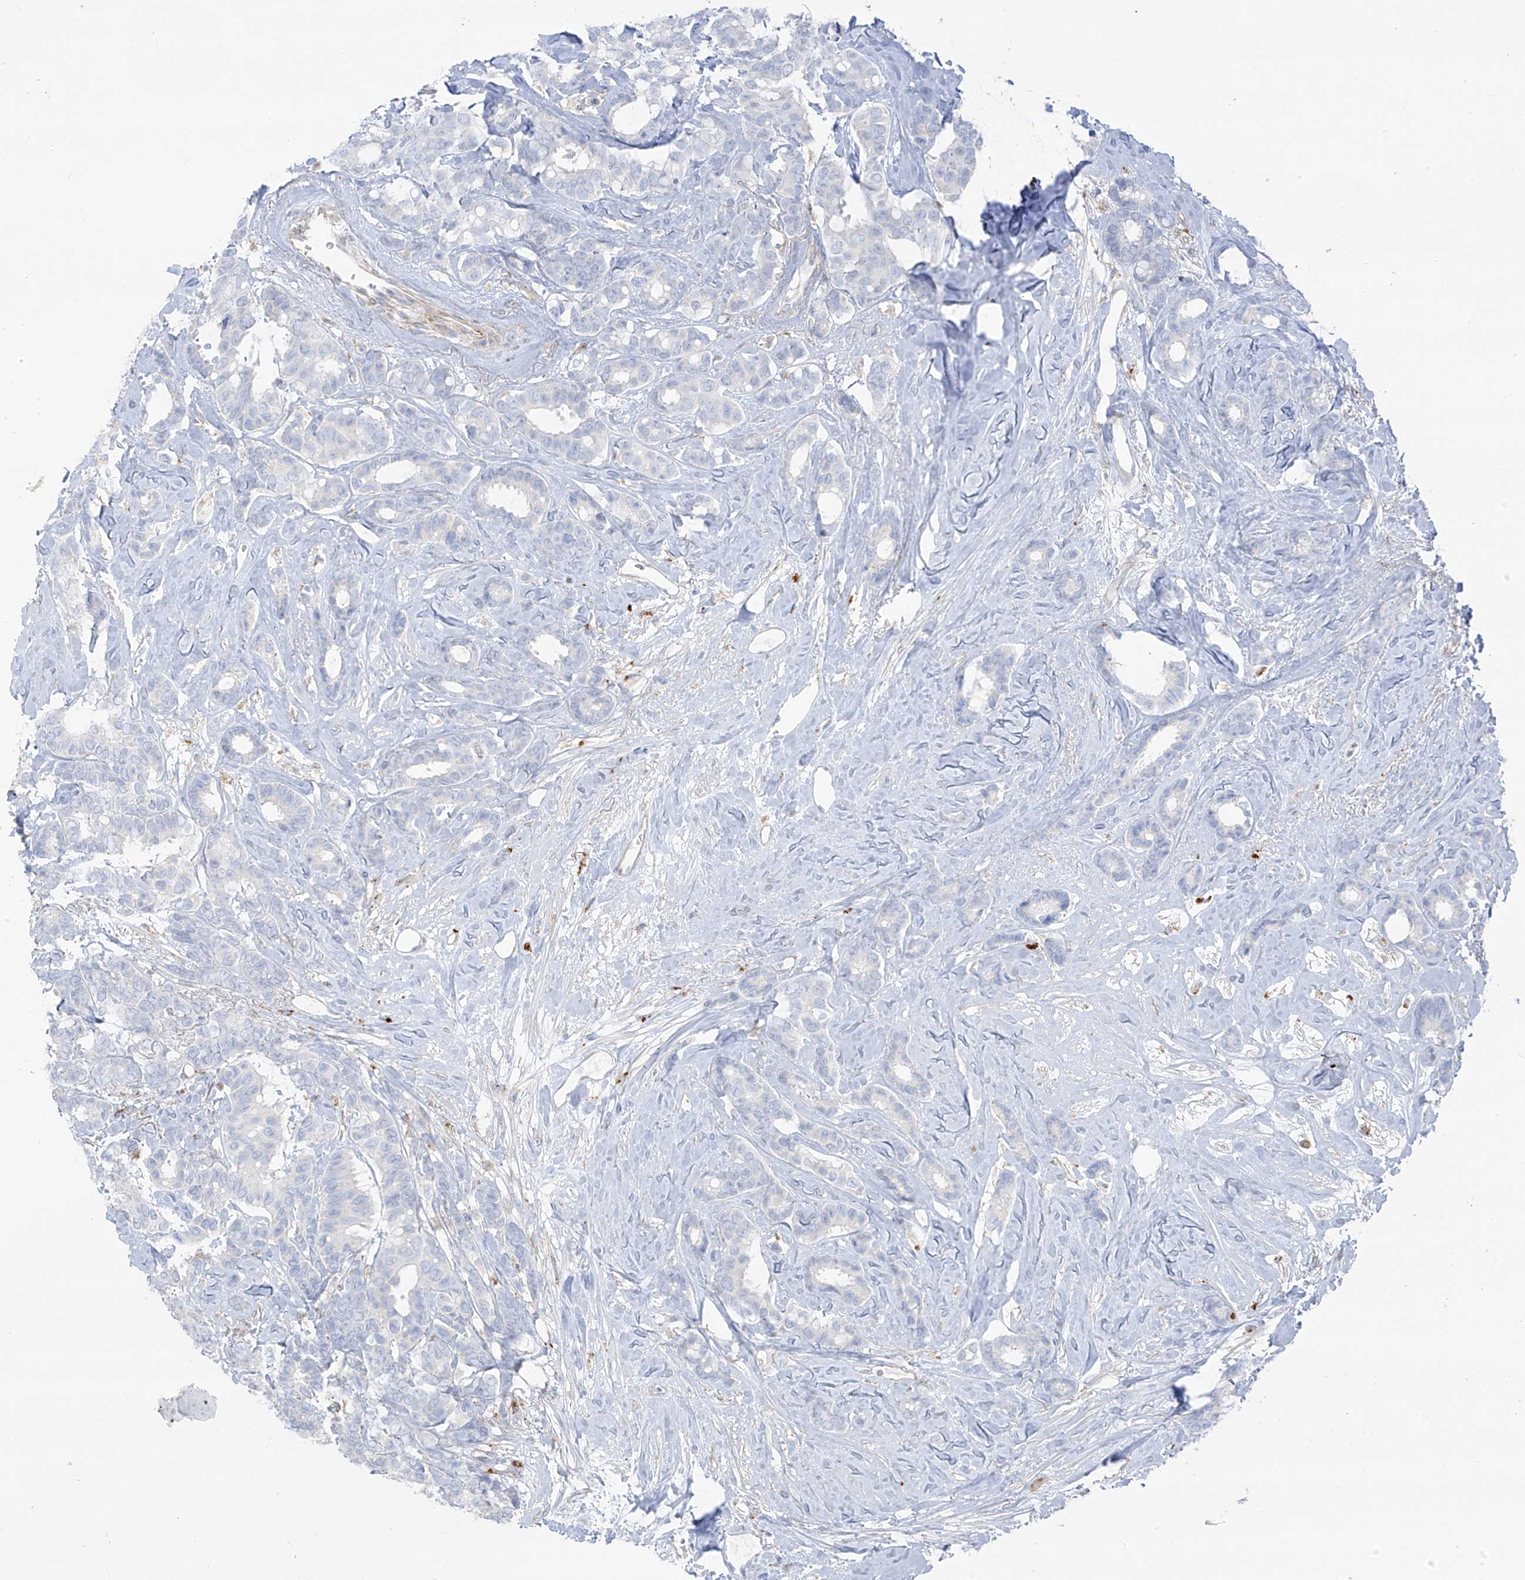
{"staining": {"intensity": "negative", "quantity": "none", "location": "none"}, "tissue": "breast cancer", "cell_type": "Tumor cells", "image_type": "cancer", "snomed": [{"axis": "morphology", "description": "Duct carcinoma"}, {"axis": "topography", "description": "Breast"}], "caption": "Immunohistochemistry (IHC) of human infiltrating ductal carcinoma (breast) displays no positivity in tumor cells.", "gene": "TAL2", "patient": {"sex": "female", "age": 87}}